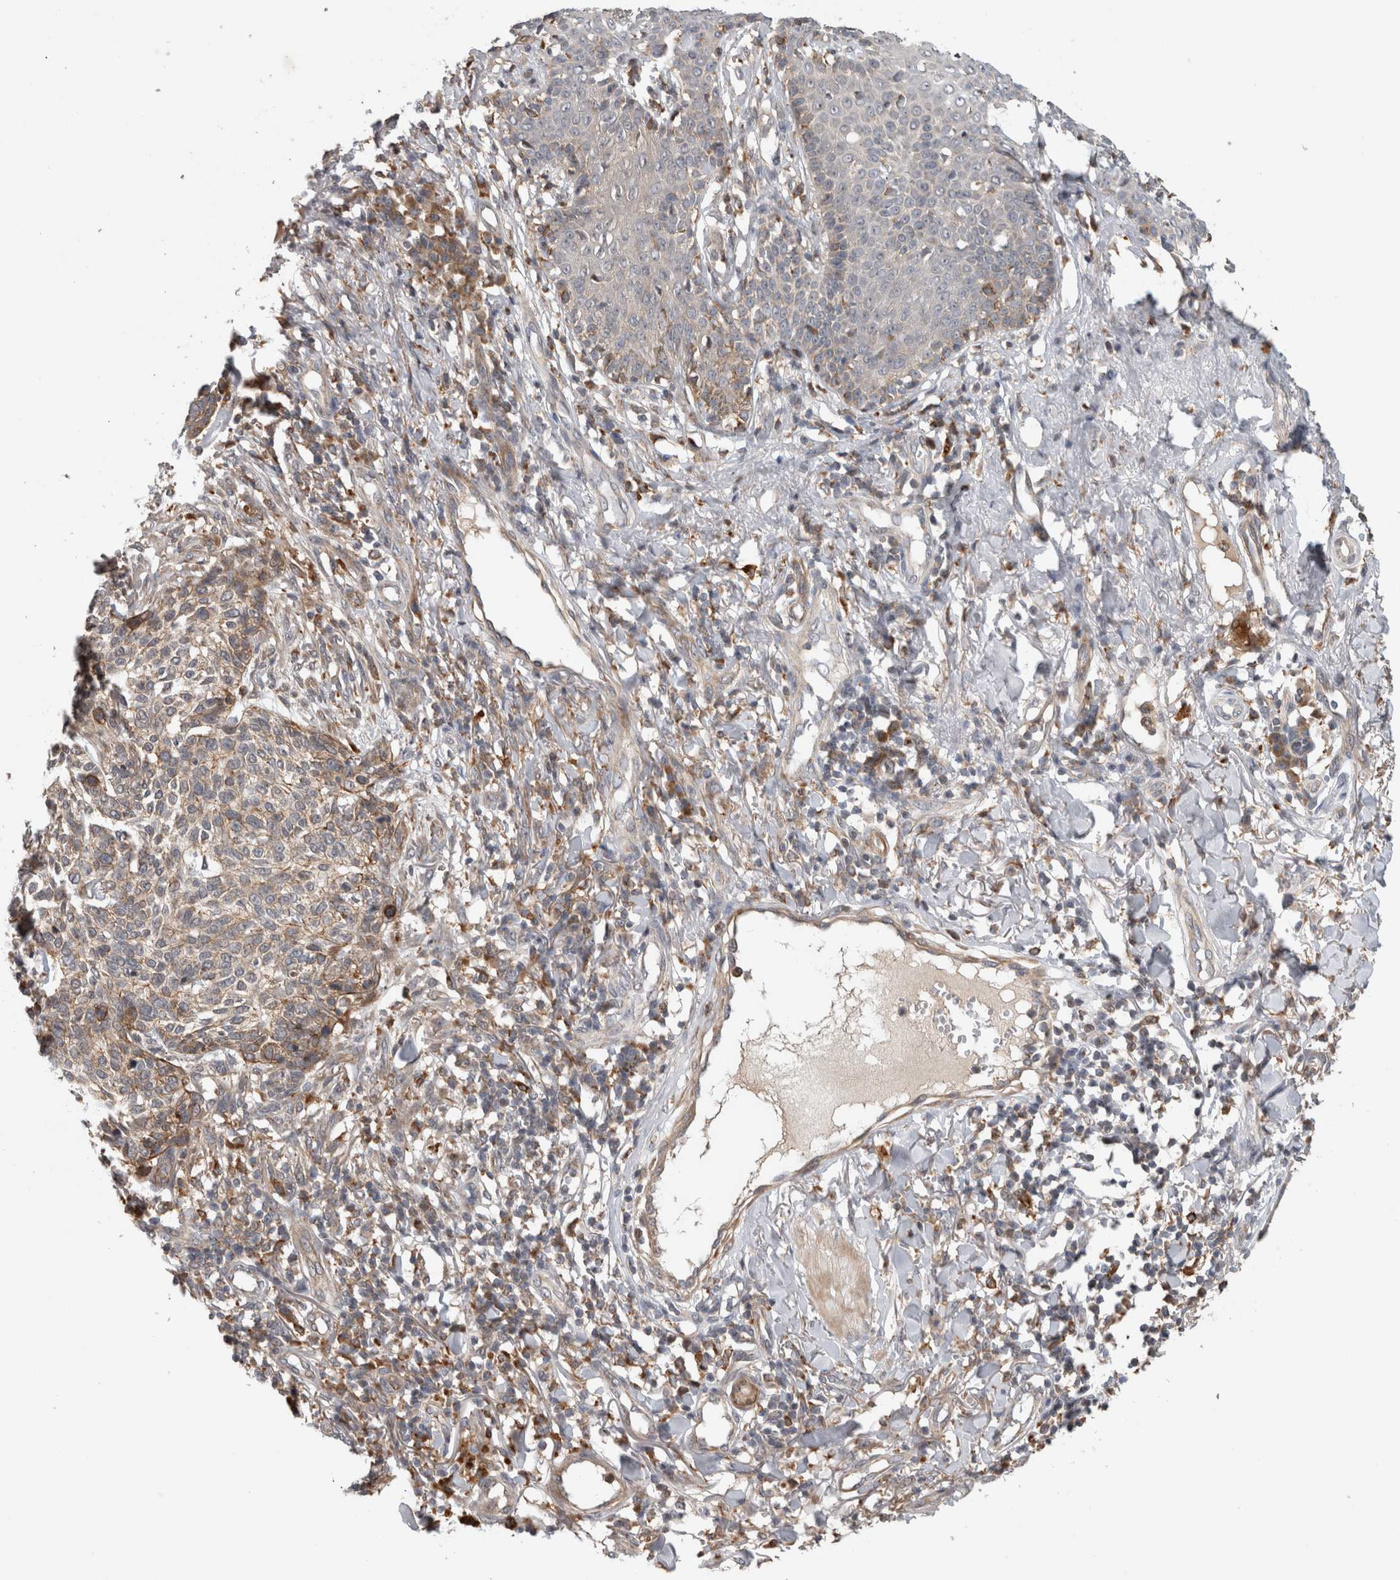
{"staining": {"intensity": "weak", "quantity": "25%-75%", "location": "cytoplasmic/membranous"}, "tissue": "skin cancer", "cell_type": "Tumor cells", "image_type": "cancer", "snomed": [{"axis": "morphology", "description": "Basal cell carcinoma"}, {"axis": "topography", "description": "Skin"}], "caption": "IHC micrograph of neoplastic tissue: human skin cancer stained using immunohistochemistry (IHC) displays low levels of weak protein expression localized specifically in the cytoplasmic/membranous of tumor cells, appearing as a cytoplasmic/membranous brown color.", "gene": "ADGRL3", "patient": {"sex": "female", "age": 64}}